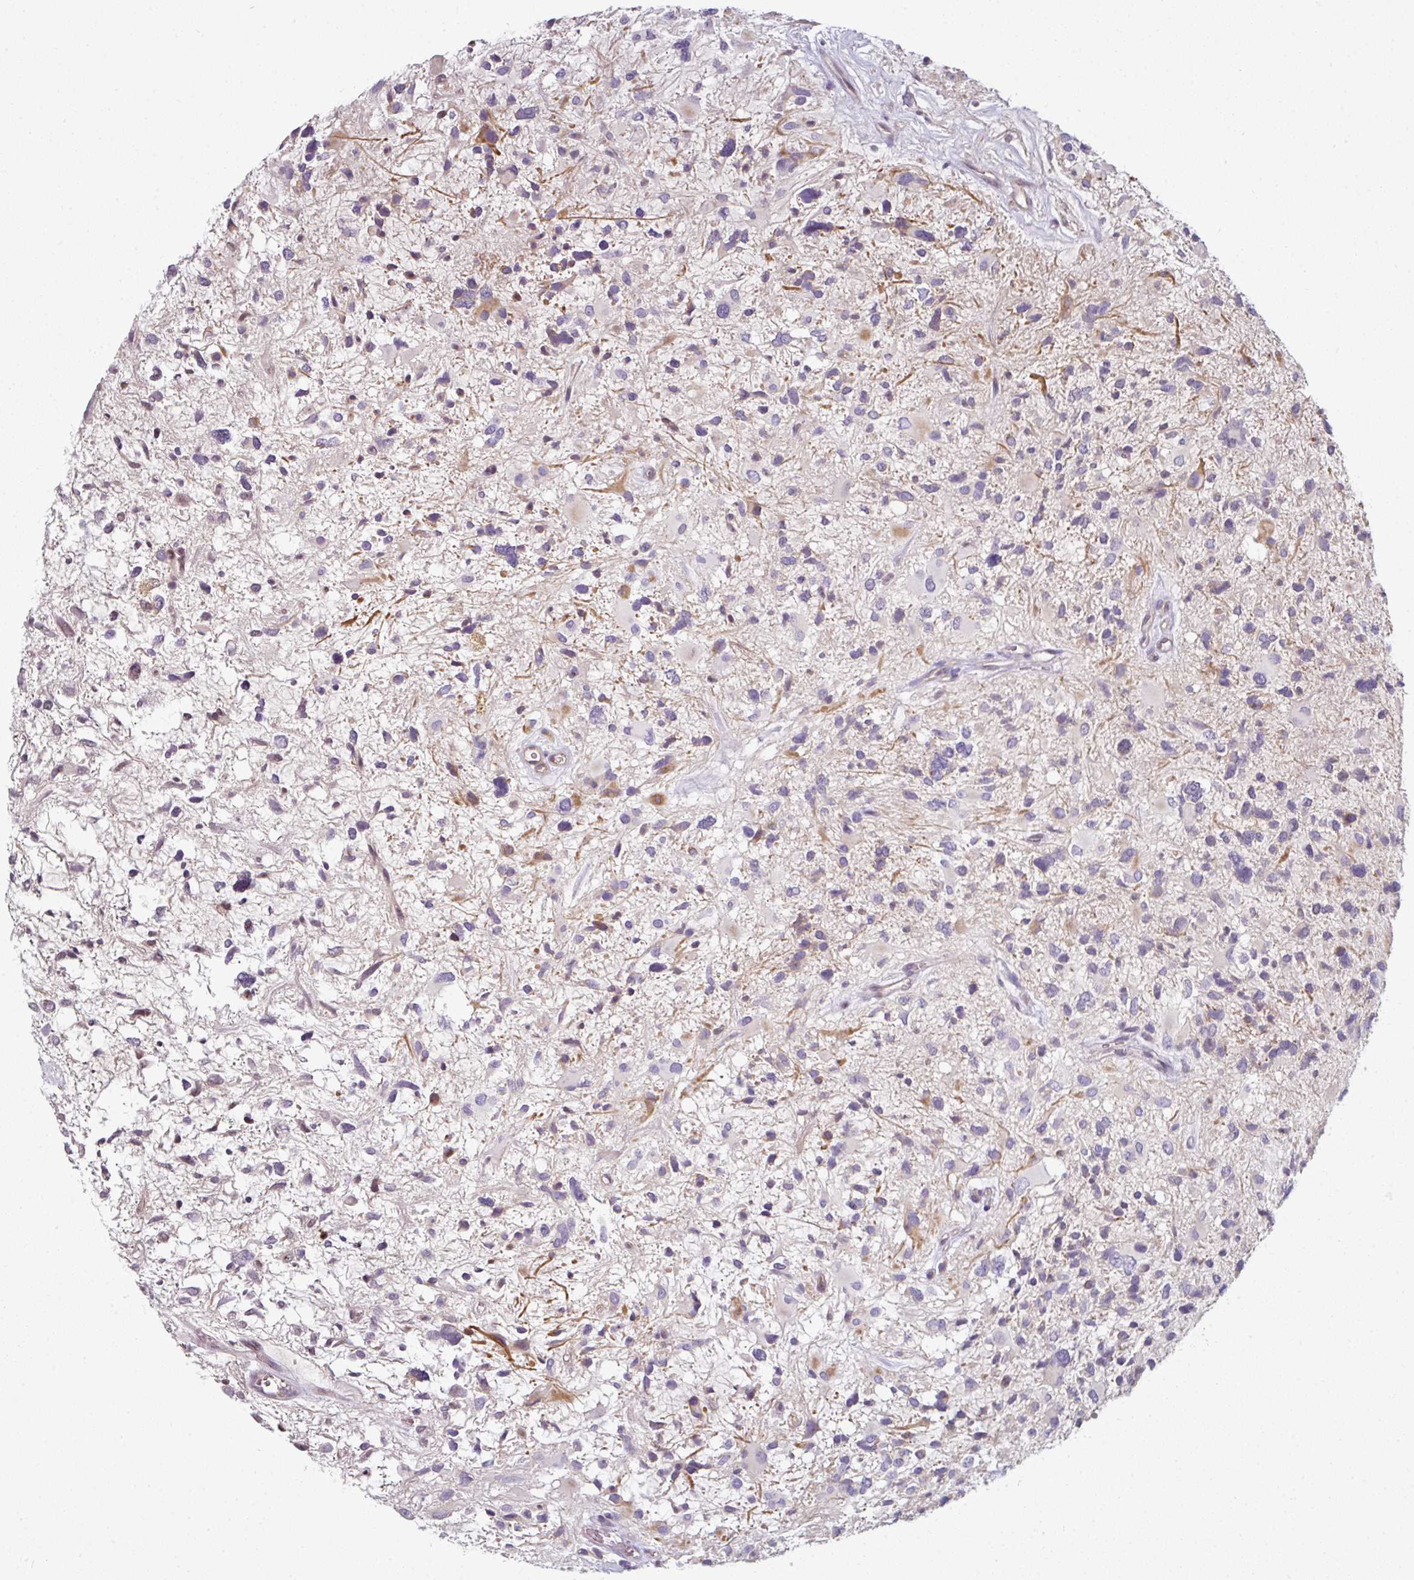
{"staining": {"intensity": "moderate", "quantity": "<25%", "location": "cytoplasmic/membranous"}, "tissue": "glioma", "cell_type": "Tumor cells", "image_type": "cancer", "snomed": [{"axis": "morphology", "description": "Glioma, malignant, High grade"}, {"axis": "topography", "description": "Brain"}], "caption": "Human high-grade glioma (malignant) stained with a protein marker exhibits moderate staining in tumor cells.", "gene": "C19orf33", "patient": {"sex": "female", "age": 11}}